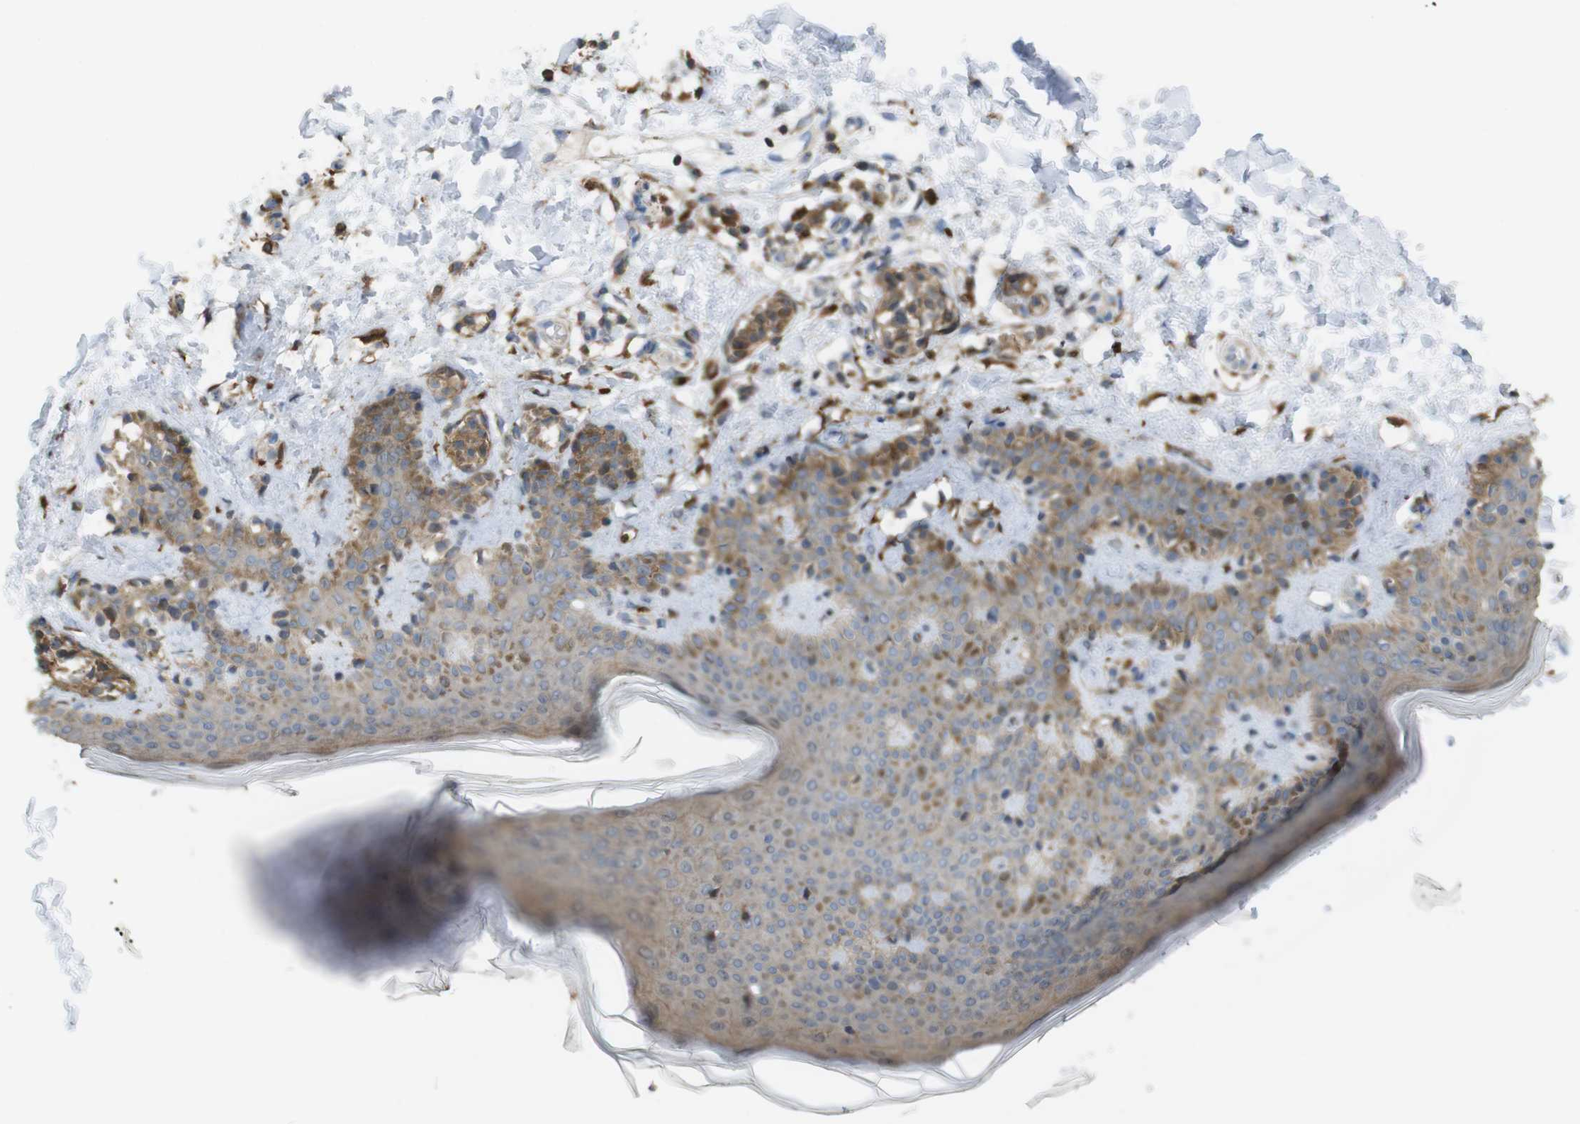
{"staining": {"intensity": "moderate", "quantity": ">75%", "location": "cytoplasmic/membranous"}, "tissue": "skin", "cell_type": "Fibroblasts", "image_type": "normal", "snomed": [{"axis": "morphology", "description": "Normal tissue, NOS"}, {"axis": "topography", "description": "Skin"}], "caption": "This is a micrograph of IHC staining of unremarkable skin, which shows moderate staining in the cytoplasmic/membranous of fibroblasts.", "gene": "PRKCD", "patient": {"sex": "male", "age": 16}}